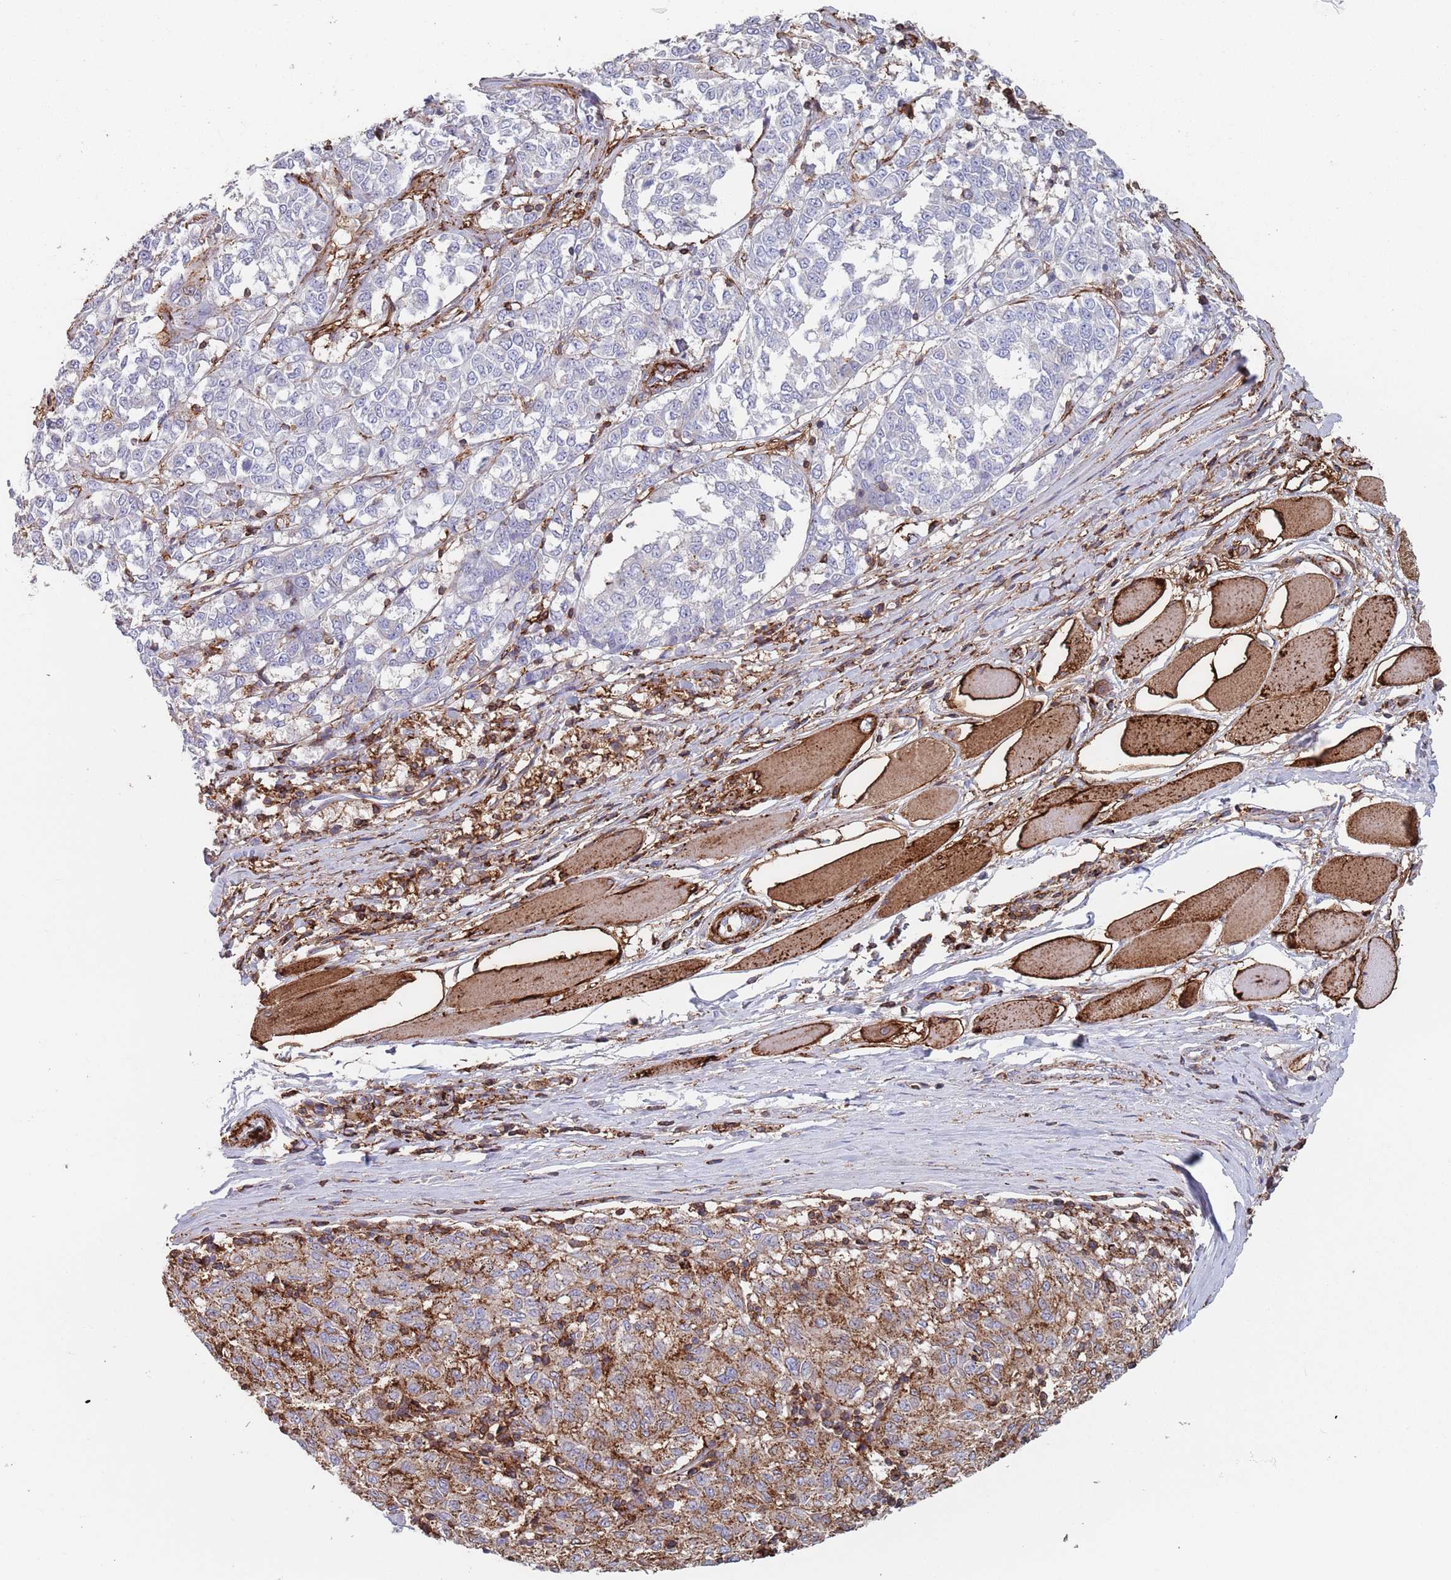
{"staining": {"intensity": "negative", "quantity": "none", "location": "none"}, "tissue": "melanoma", "cell_type": "Tumor cells", "image_type": "cancer", "snomed": [{"axis": "morphology", "description": "Malignant melanoma, NOS"}, {"axis": "topography", "description": "Skin"}], "caption": "This is an immunohistochemistry photomicrograph of human melanoma. There is no positivity in tumor cells.", "gene": "RNF144A", "patient": {"sex": "female", "age": 72}}